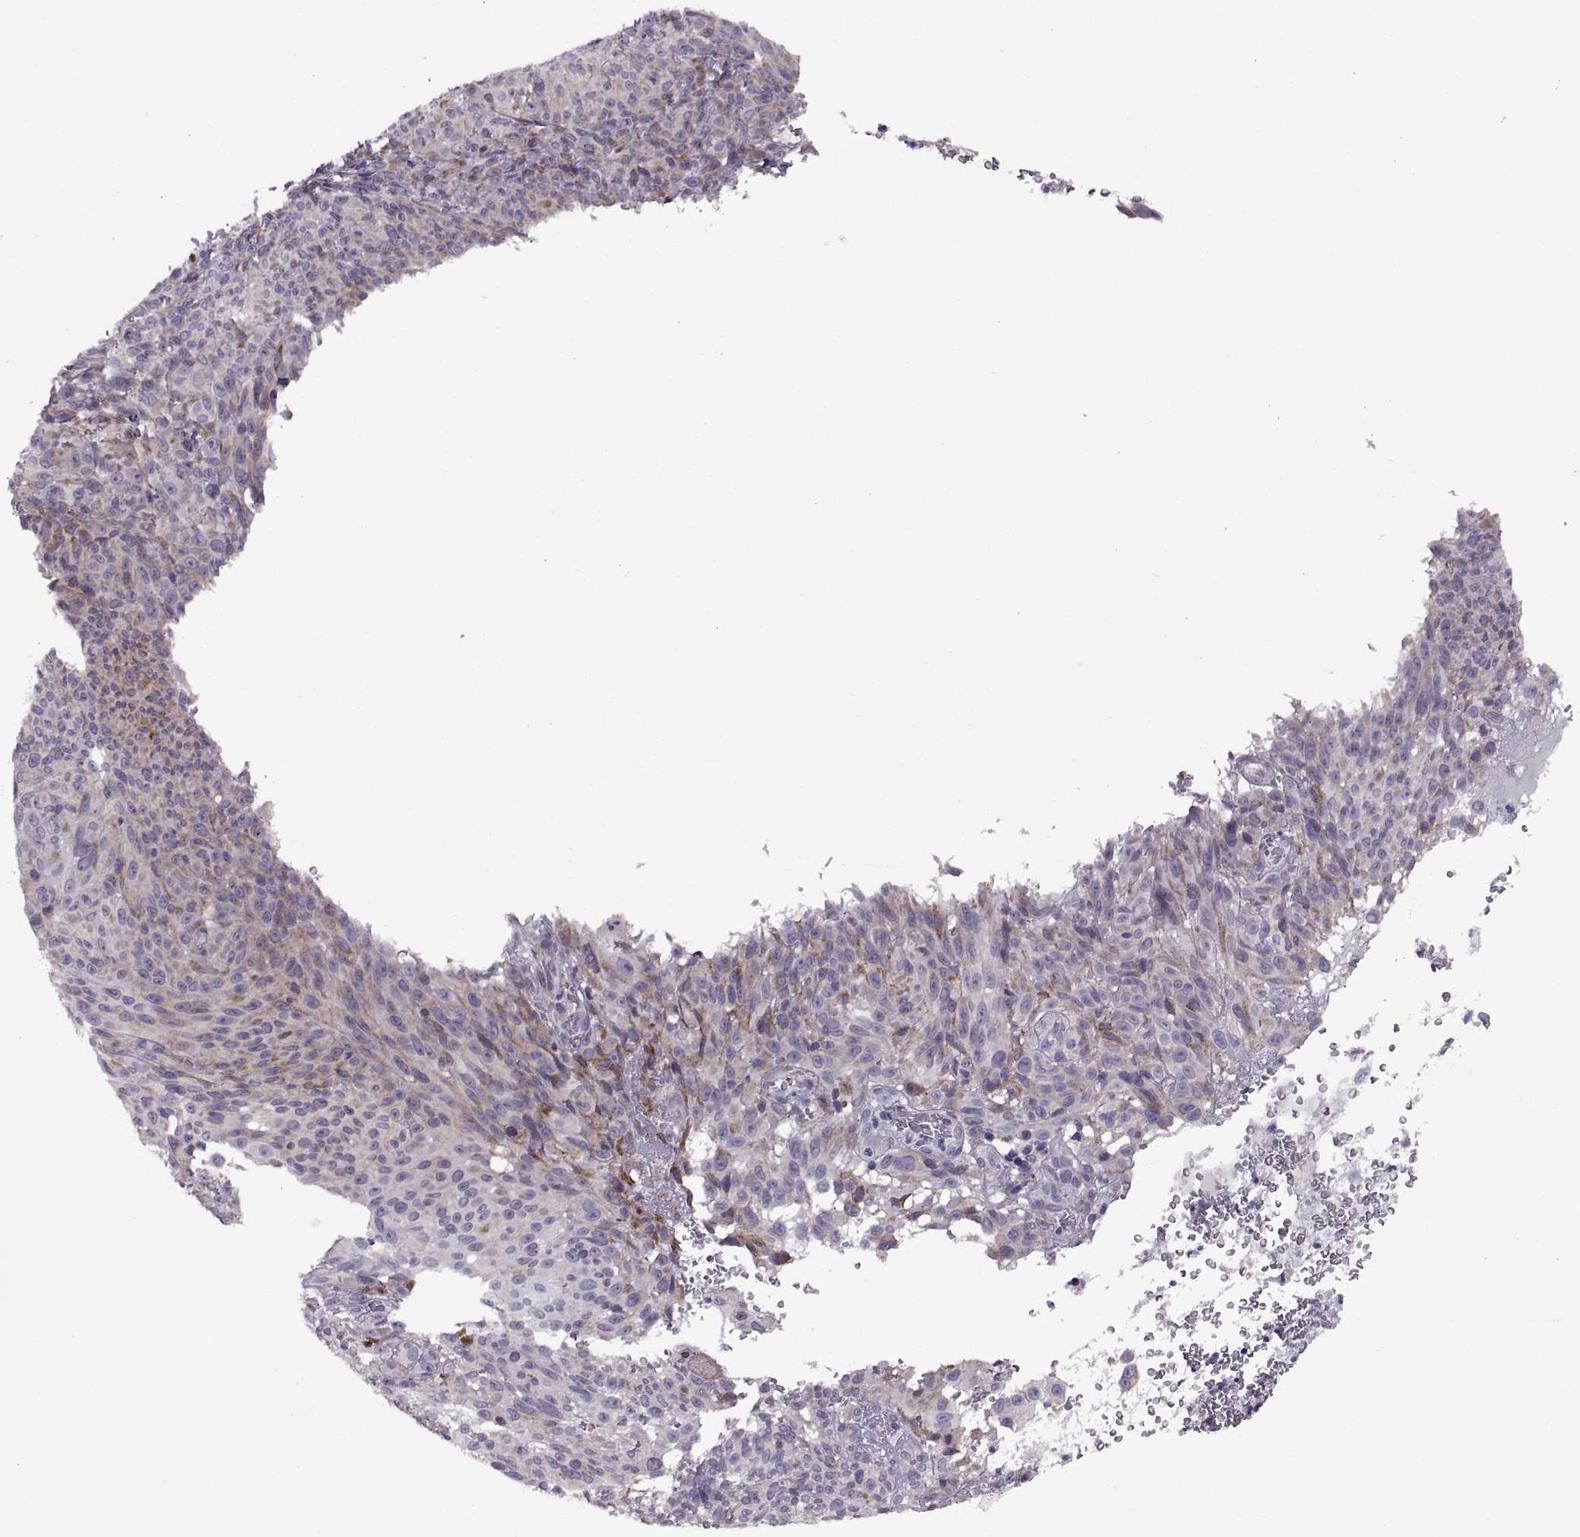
{"staining": {"intensity": "moderate", "quantity": "<25%", "location": "cytoplasmic/membranous"}, "tissue": "melanoma", "cell_type": "Tumor cells", "image_type": "cancer", "snomed": [{"axis": "morphology", "description": "Malignant melanoma, NOS"}, {"axis": "topography", "description": "Skin"}], "caption": "An image showing moderate cytoplasmic/membranous expression in about <25% of tumor cells in melanoma, as visualized by brown immunohistochemical staining.", "gene": "LETM2", "patient": {"sex": "male", "age": 83}}